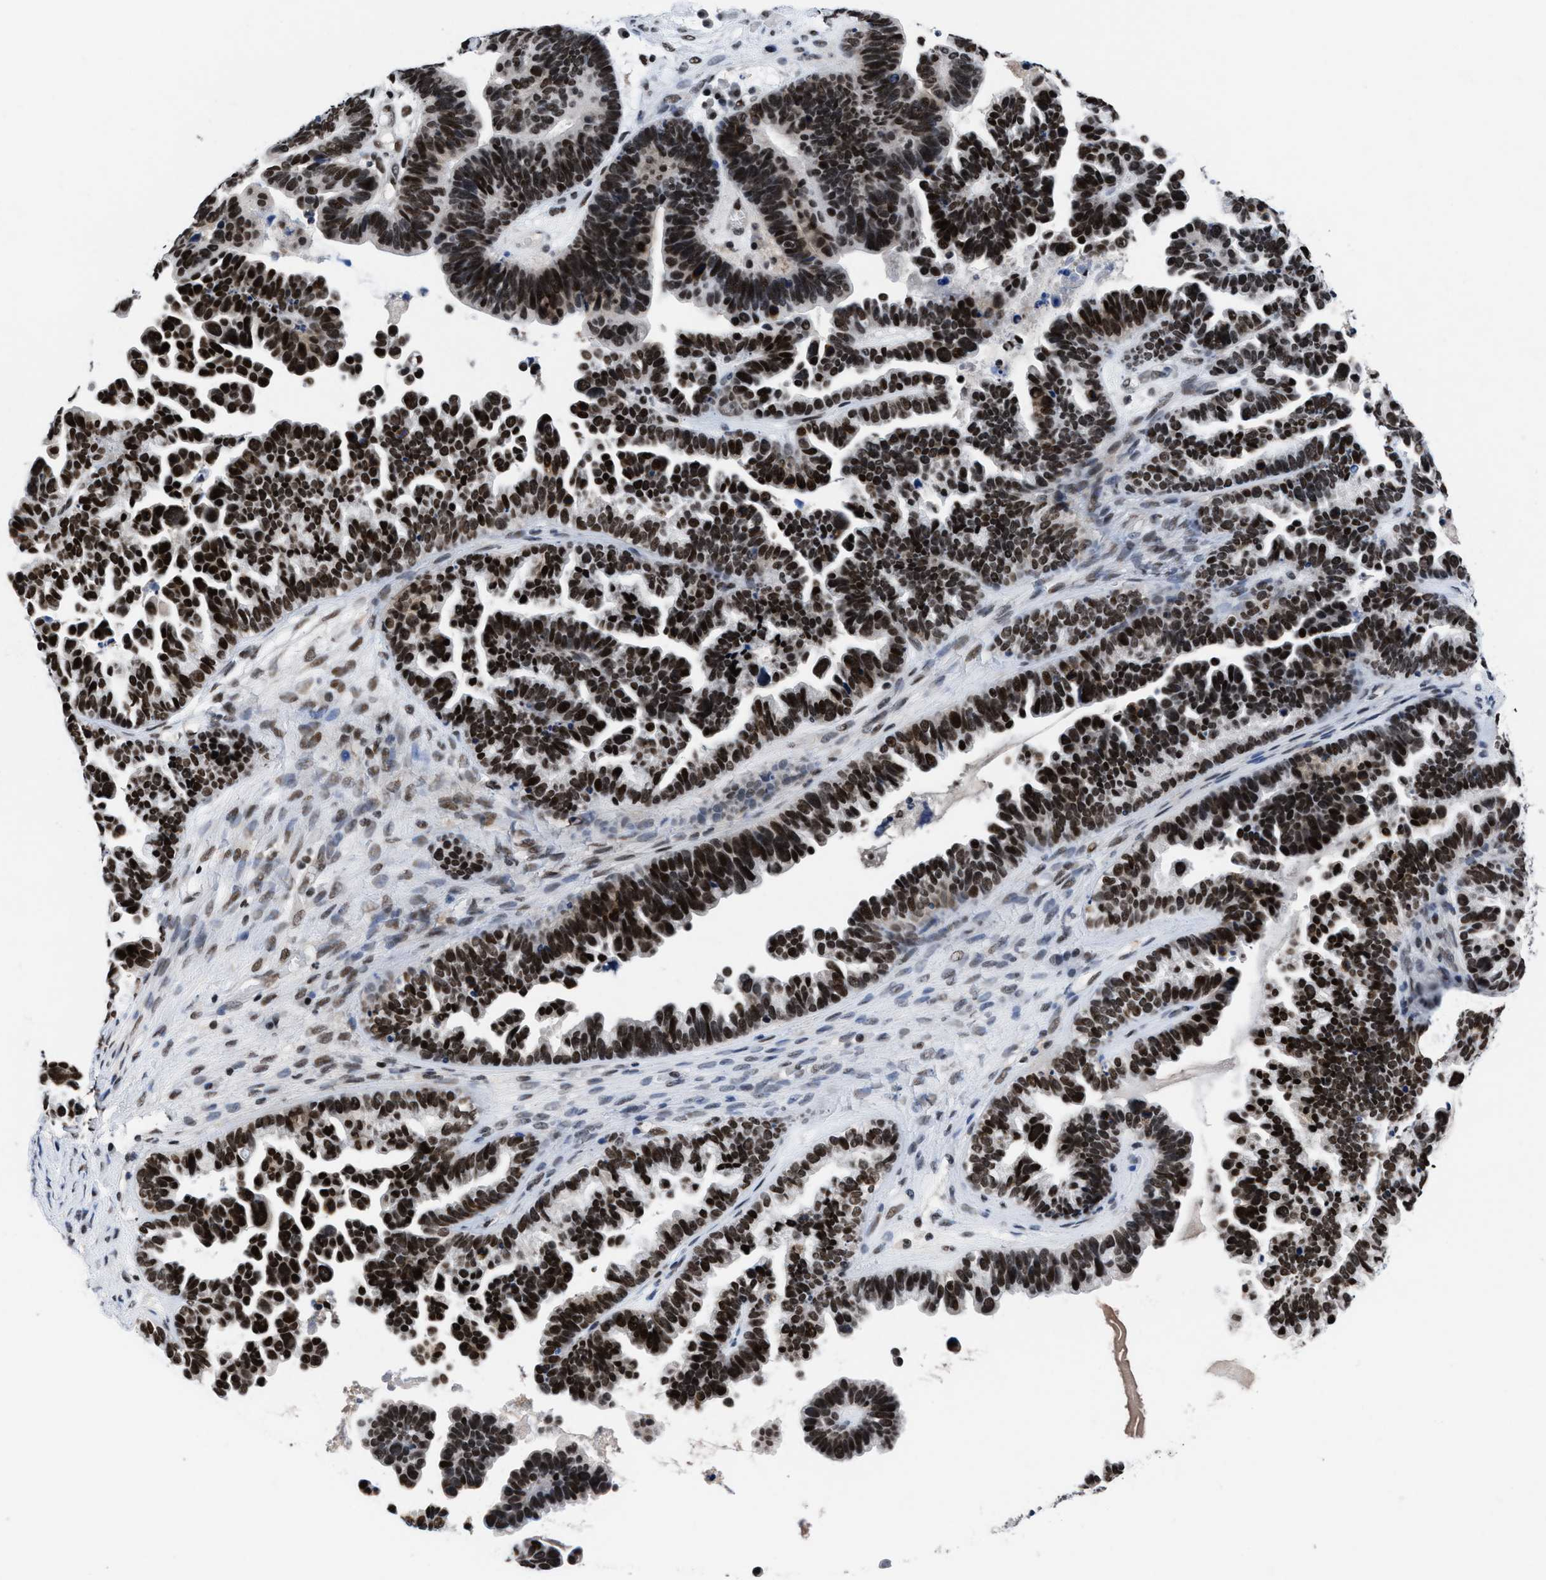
{"staining": {"intensity": "strong", "quantity": ">75%", "location": "nuclear"}, "tissue": "ovarian cancer", "cell_type": "Tumor cells", "image_type": "cancer", "snomed": [{"axis": "morphology", "description": "Cystadenocarcinoma, serous, NOS"}, {"axis": "topography", "description": "Ovary"}], "caption": "An image of human ovarian cancer (serous cystadenocarcinoma) stained for a protein shows strong nuclear brown staining in tumor cells. The staining is performed using DAB brown chromogen to label protein expression. The nuclei are counter-stained blue using hematoxylin.", "gene": "WDR81", "patient": {"sex": "female", "age": 56}}